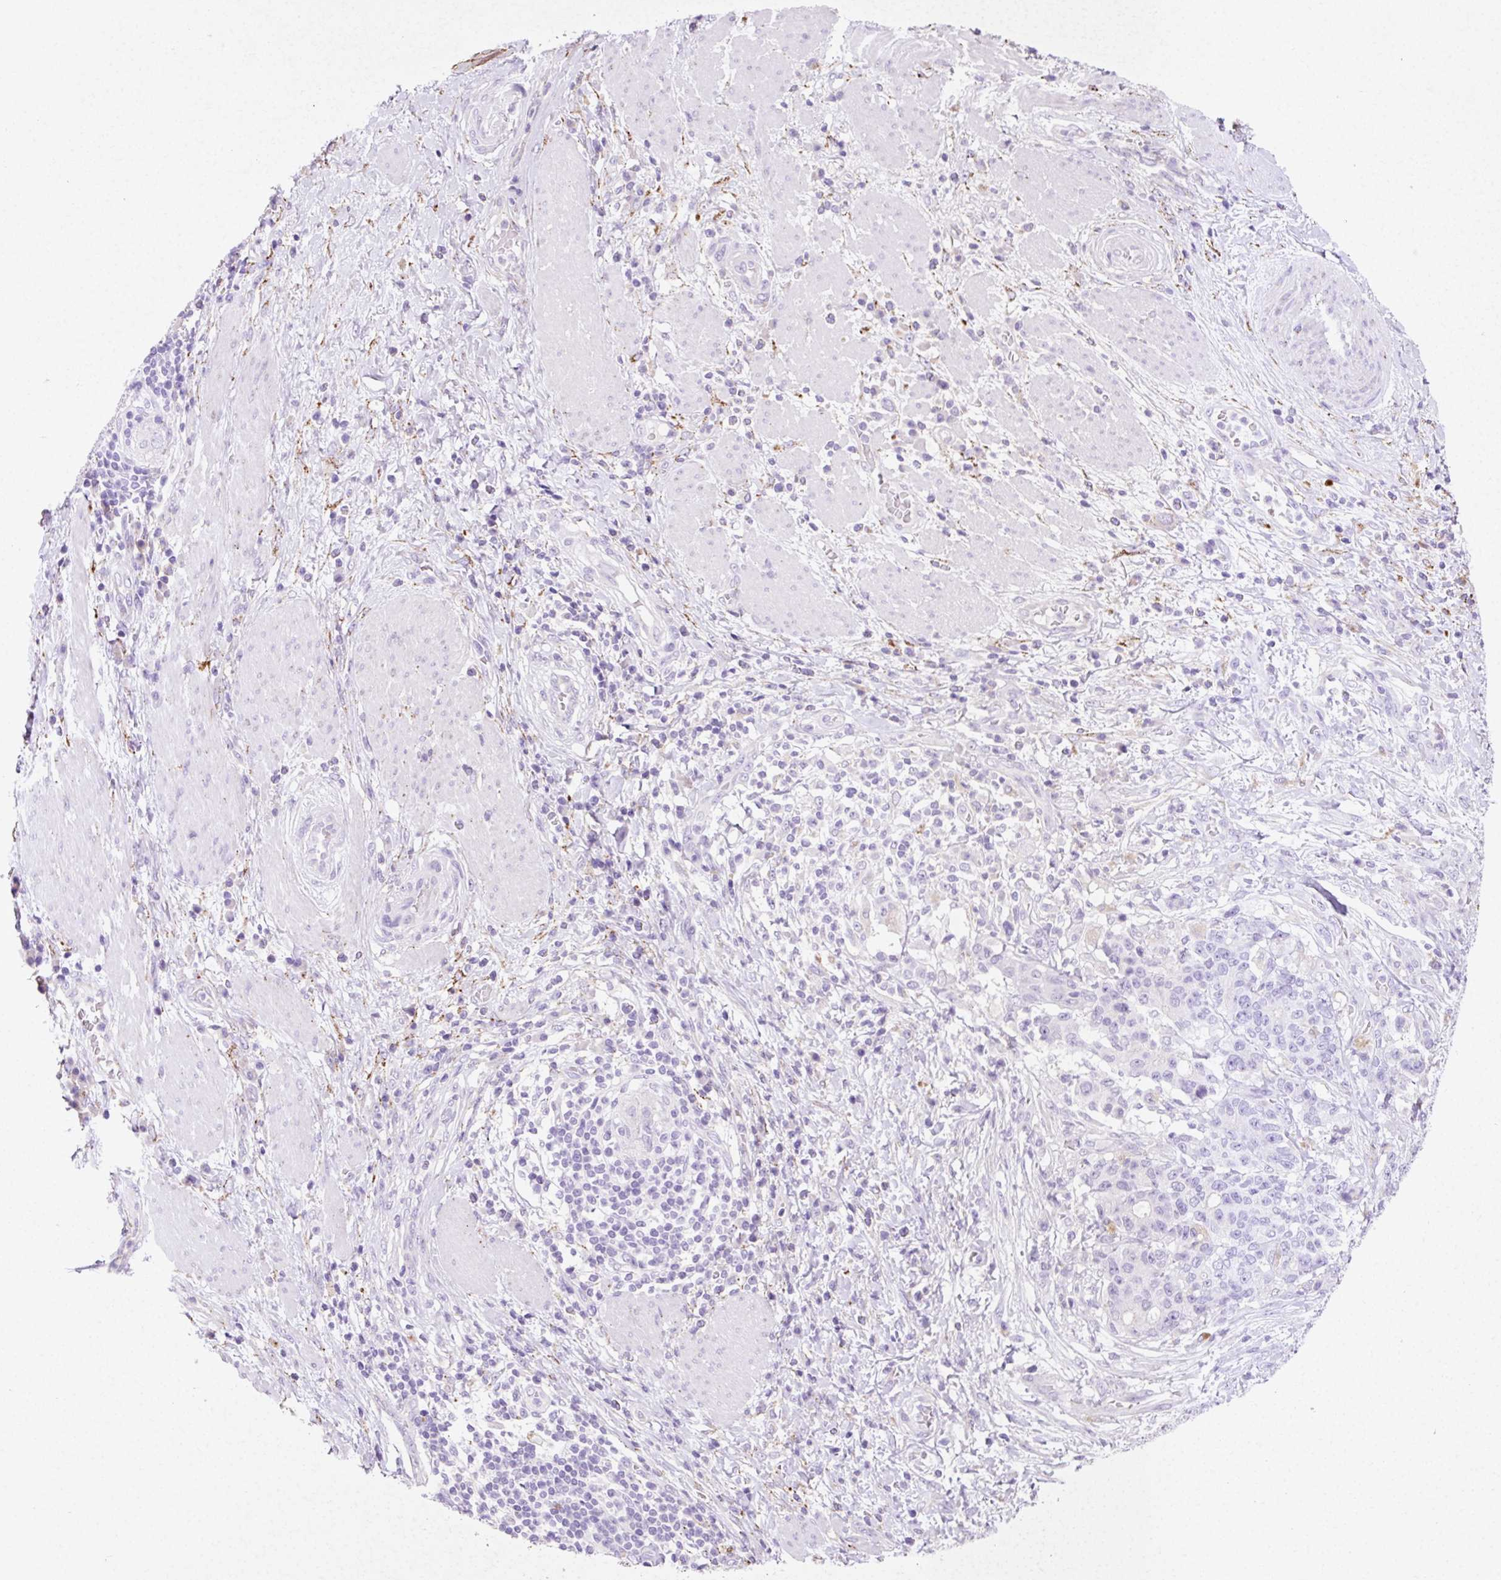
{"staining": {"intensity": "negative", "quantity": "none", "location": "none"}, "tissue": "stomach cancer", "cell_type": "Tumor cells", "image_type": "cancer", "snomed": [{"axis": "morphology", "description": "Normal tissue, NOS"}, {"axis": "morphology", "description": "Adenocarcinoma, NOS"}, {"axis": "topography", "description": "Stomach"}], "caption": "This photomicrograph is of stomach cancer (adenocarcinoma) stained with IHC to label a protein in brown with the nuclei are counter-stained blue. There is no positivity in tumor cells.", "gene": "HEXA", "patient": {"sex": "female", "age": 64}}